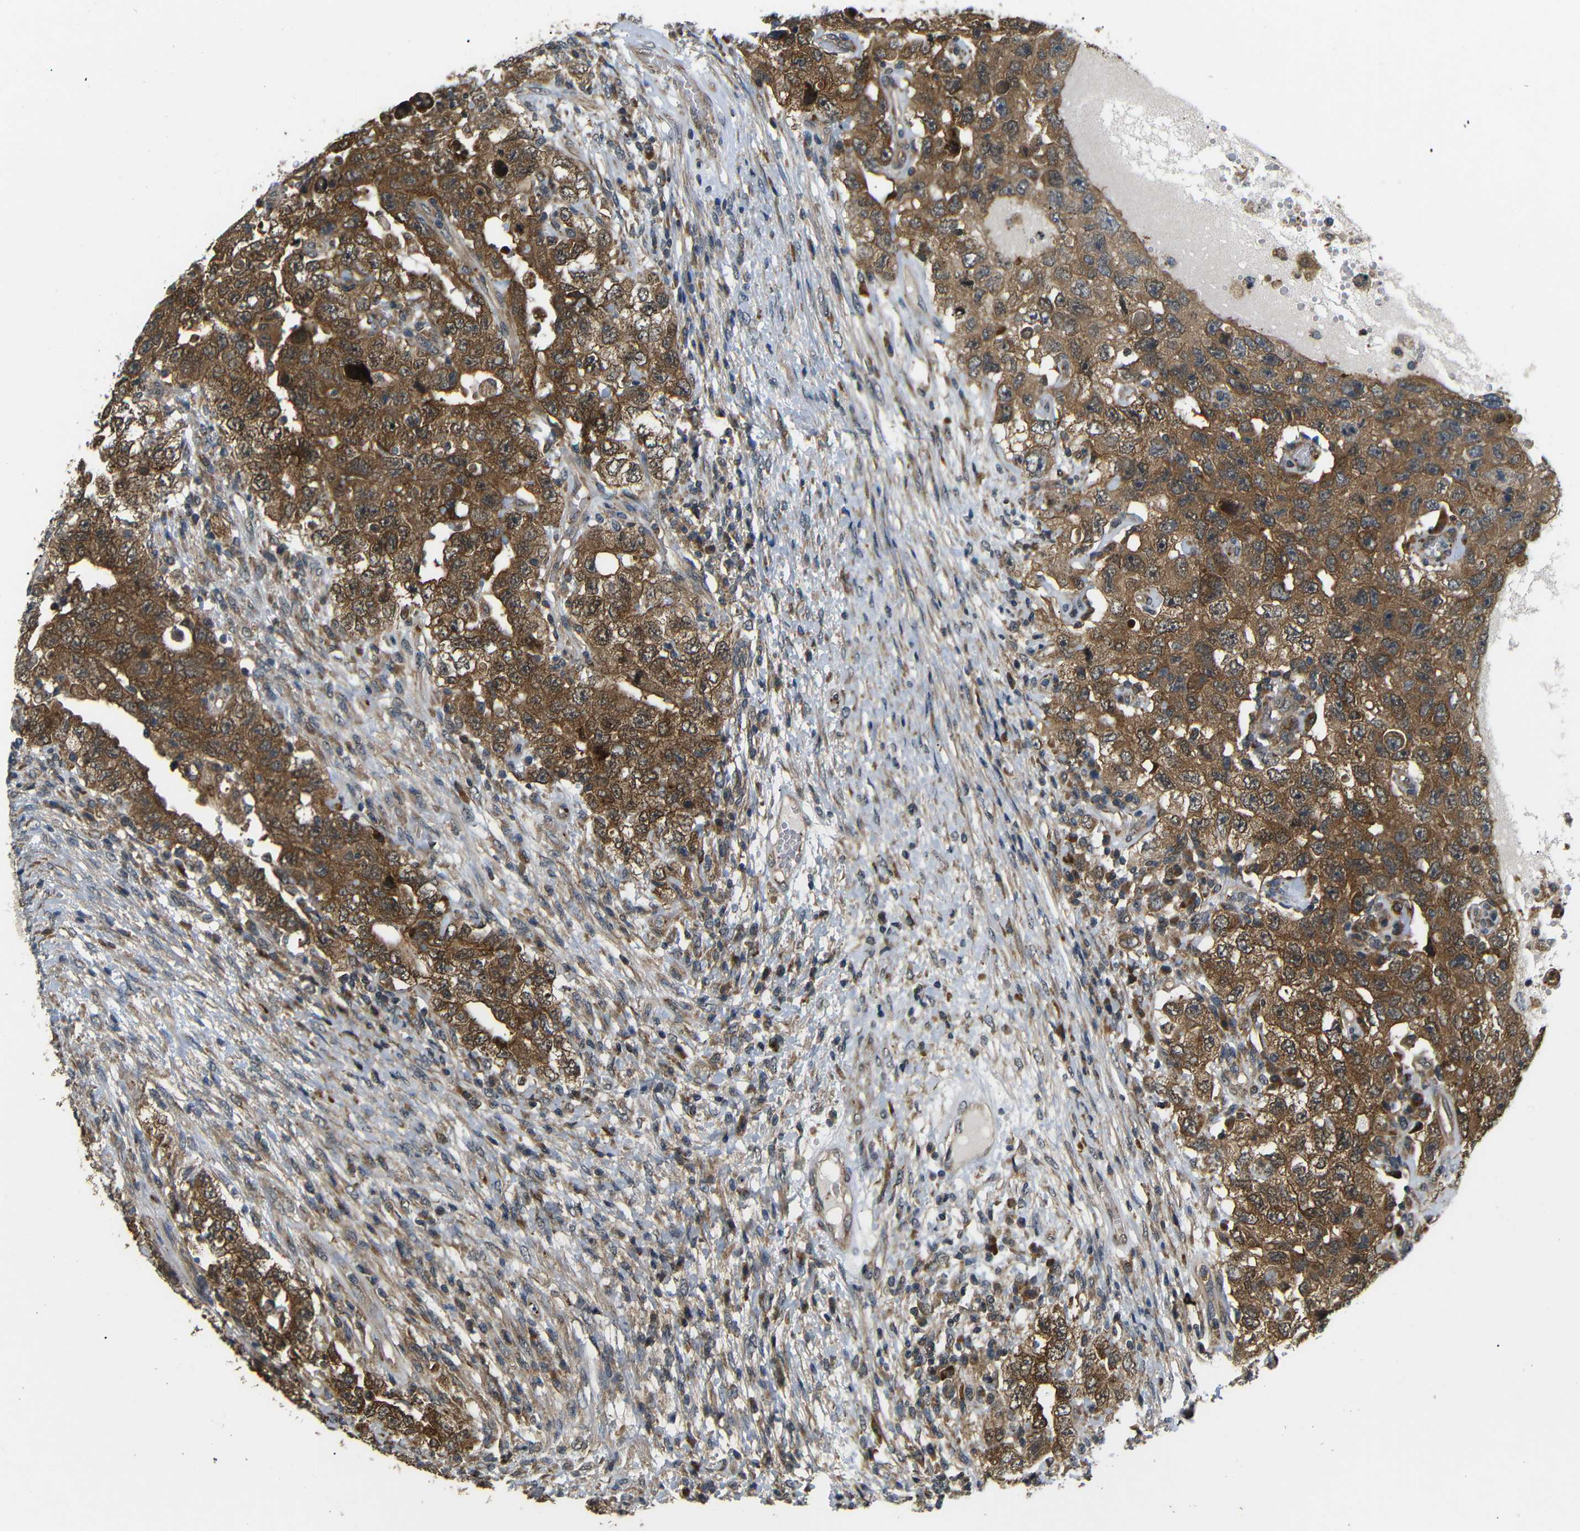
{"staining": {"intensity": "strong", "quantity": ">75%", "location": "cytoplasmic/membranous"}, "tissue": "testis cancer", "cell_type": "Tumor cells", "image_type": "cancer", "snomed": [{"axis": "morphology", "description": "Carcinoma, Embryonal, NOS"}, {"axis": "topography", "description": "Testis"}], "caption": "IHC of embryonal carcinoma (testis) shows high levels of strong cytoplasmic/membranous staining in approximately >75% of tumor cells. (DAB IHC, brown staining for protein, blue staining for nuclei).", "gene": "EPHB2", "patient": {"sex": "male", "age": 26}}